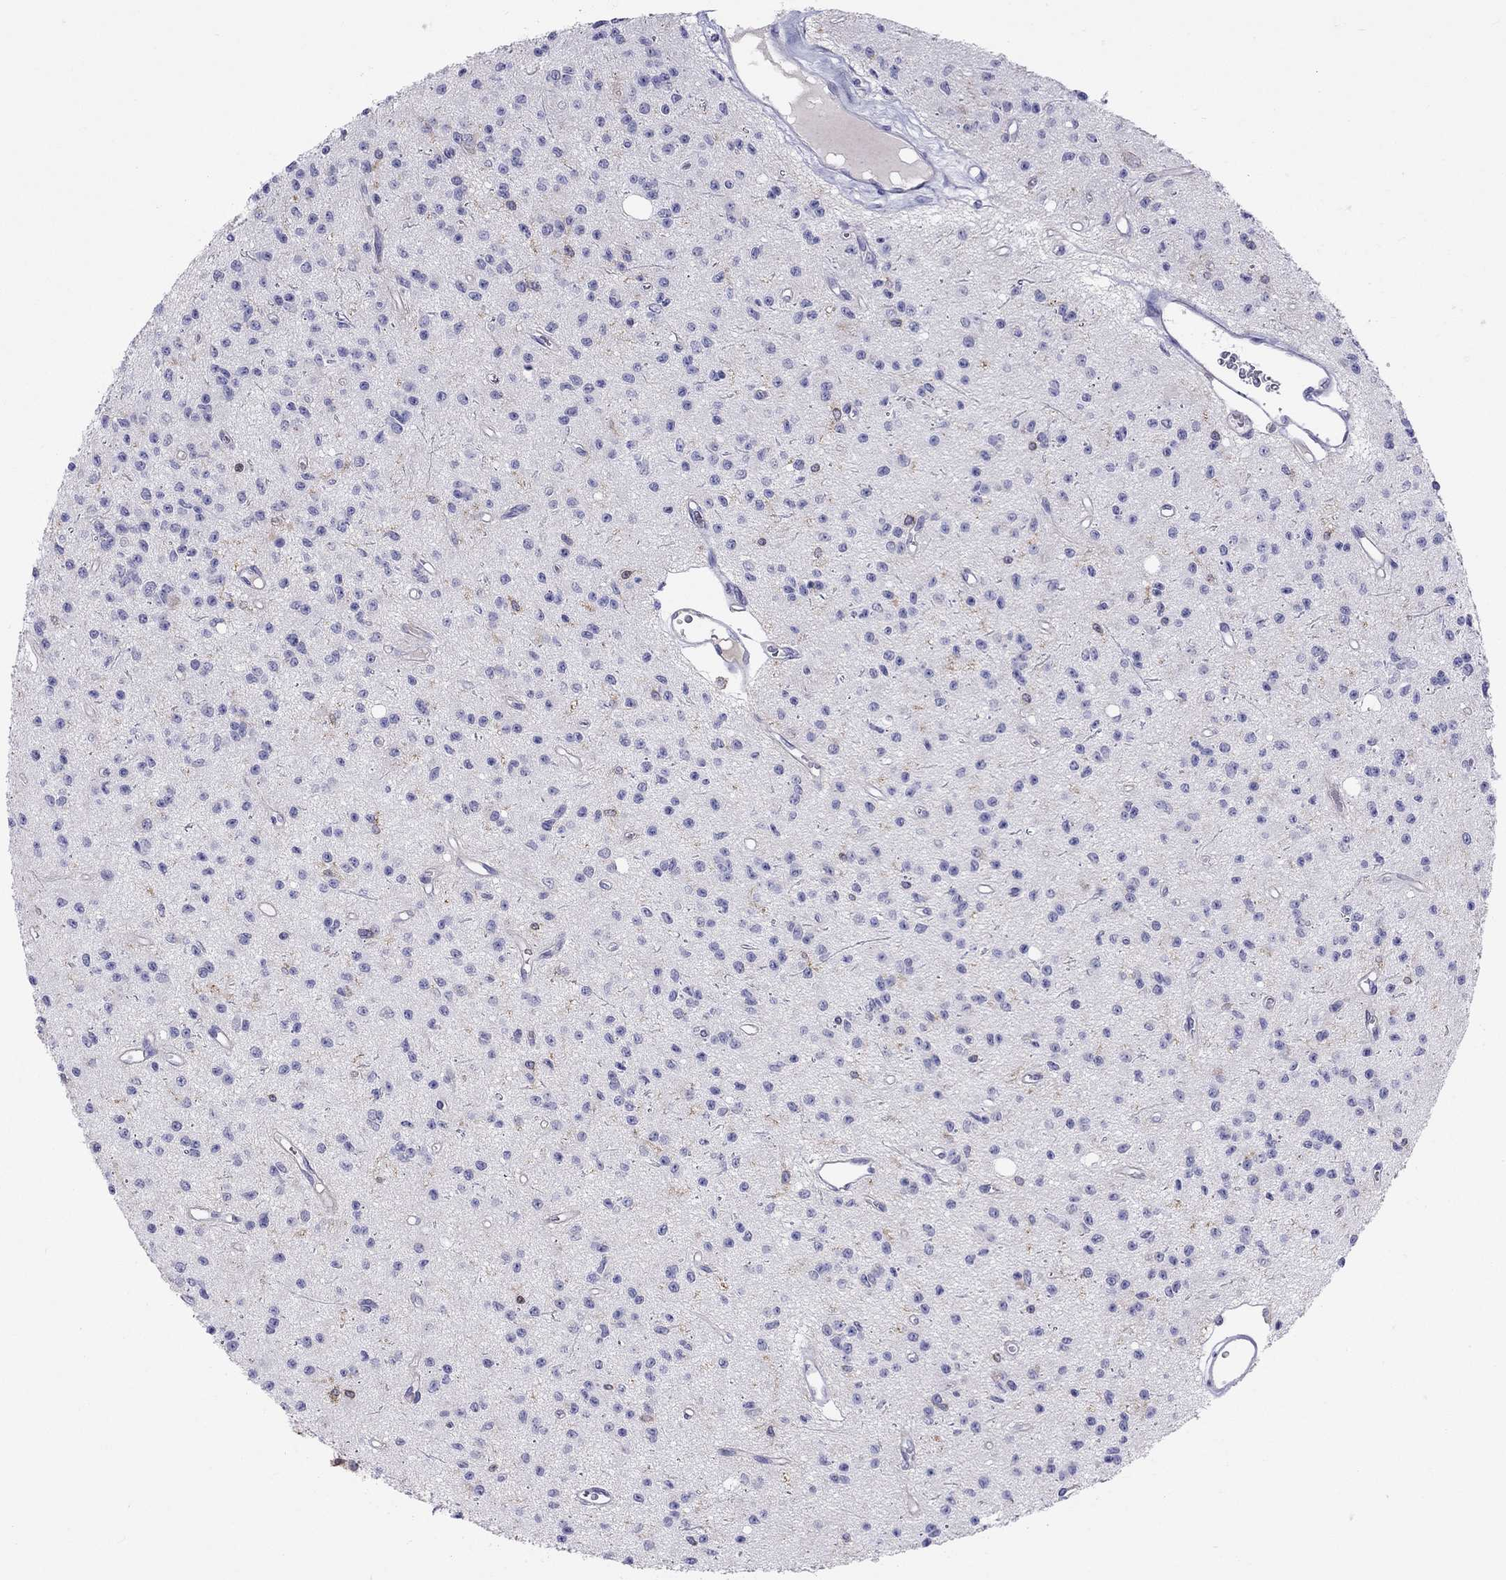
{"staining": {"intensity": "negative", "quantity": "none", "location": "none"}, "tissue": "glioma", "cell_type": "Tumor cells", "image_type": "cancer", "snomed": [{"axis": "morphology", "description": "Glioma, malignant, Low grade"}, {"axis": "topography", "description": "Brain"}], "caption": "This image is of malignant low-grade glioma stained with immunohistochemistry to label a protein in brown with the nuclei are counter-stained blue. There is no staining in tumor cells.", "gene": "MND1", "patient": {"sex": "female", "age": 45}}